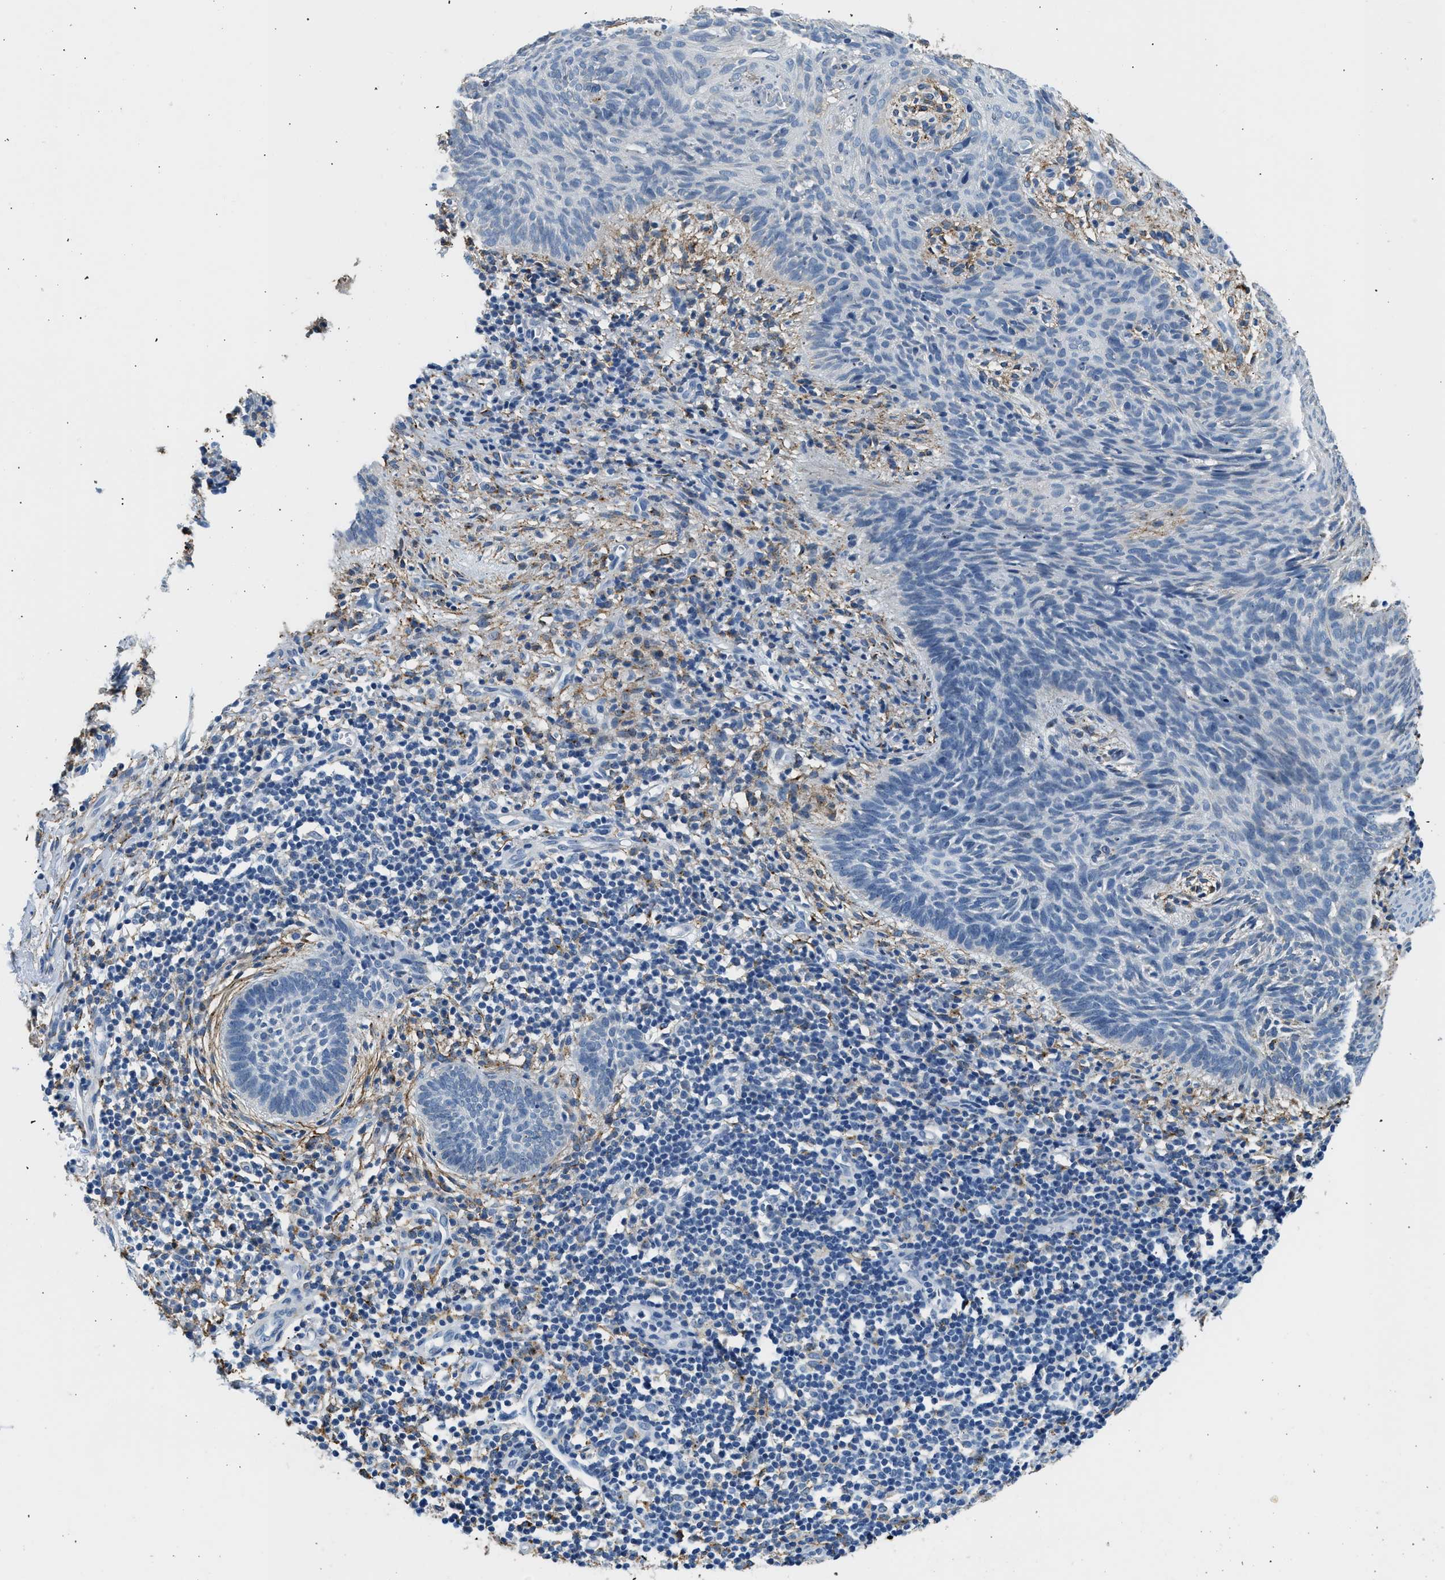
{"staining": {"intensity": "negative", "quantity": "none", "location": "none"}, "tissue": "skin cancer", "cell_type": "Tumor cells", "image_type": "cancer", "snomed": [{"axis": "morphology", "description": "Basal cell carcinoma"}, {"axis": "topography", "description": "Skin"}], "caption": "Skin cancer (basal cell carcinoma) stained for a protein using immunohistochemistry reveals no staining tumor cells.", "gene": "LRP1", "patient": {"sex": "male", "age": 60}}